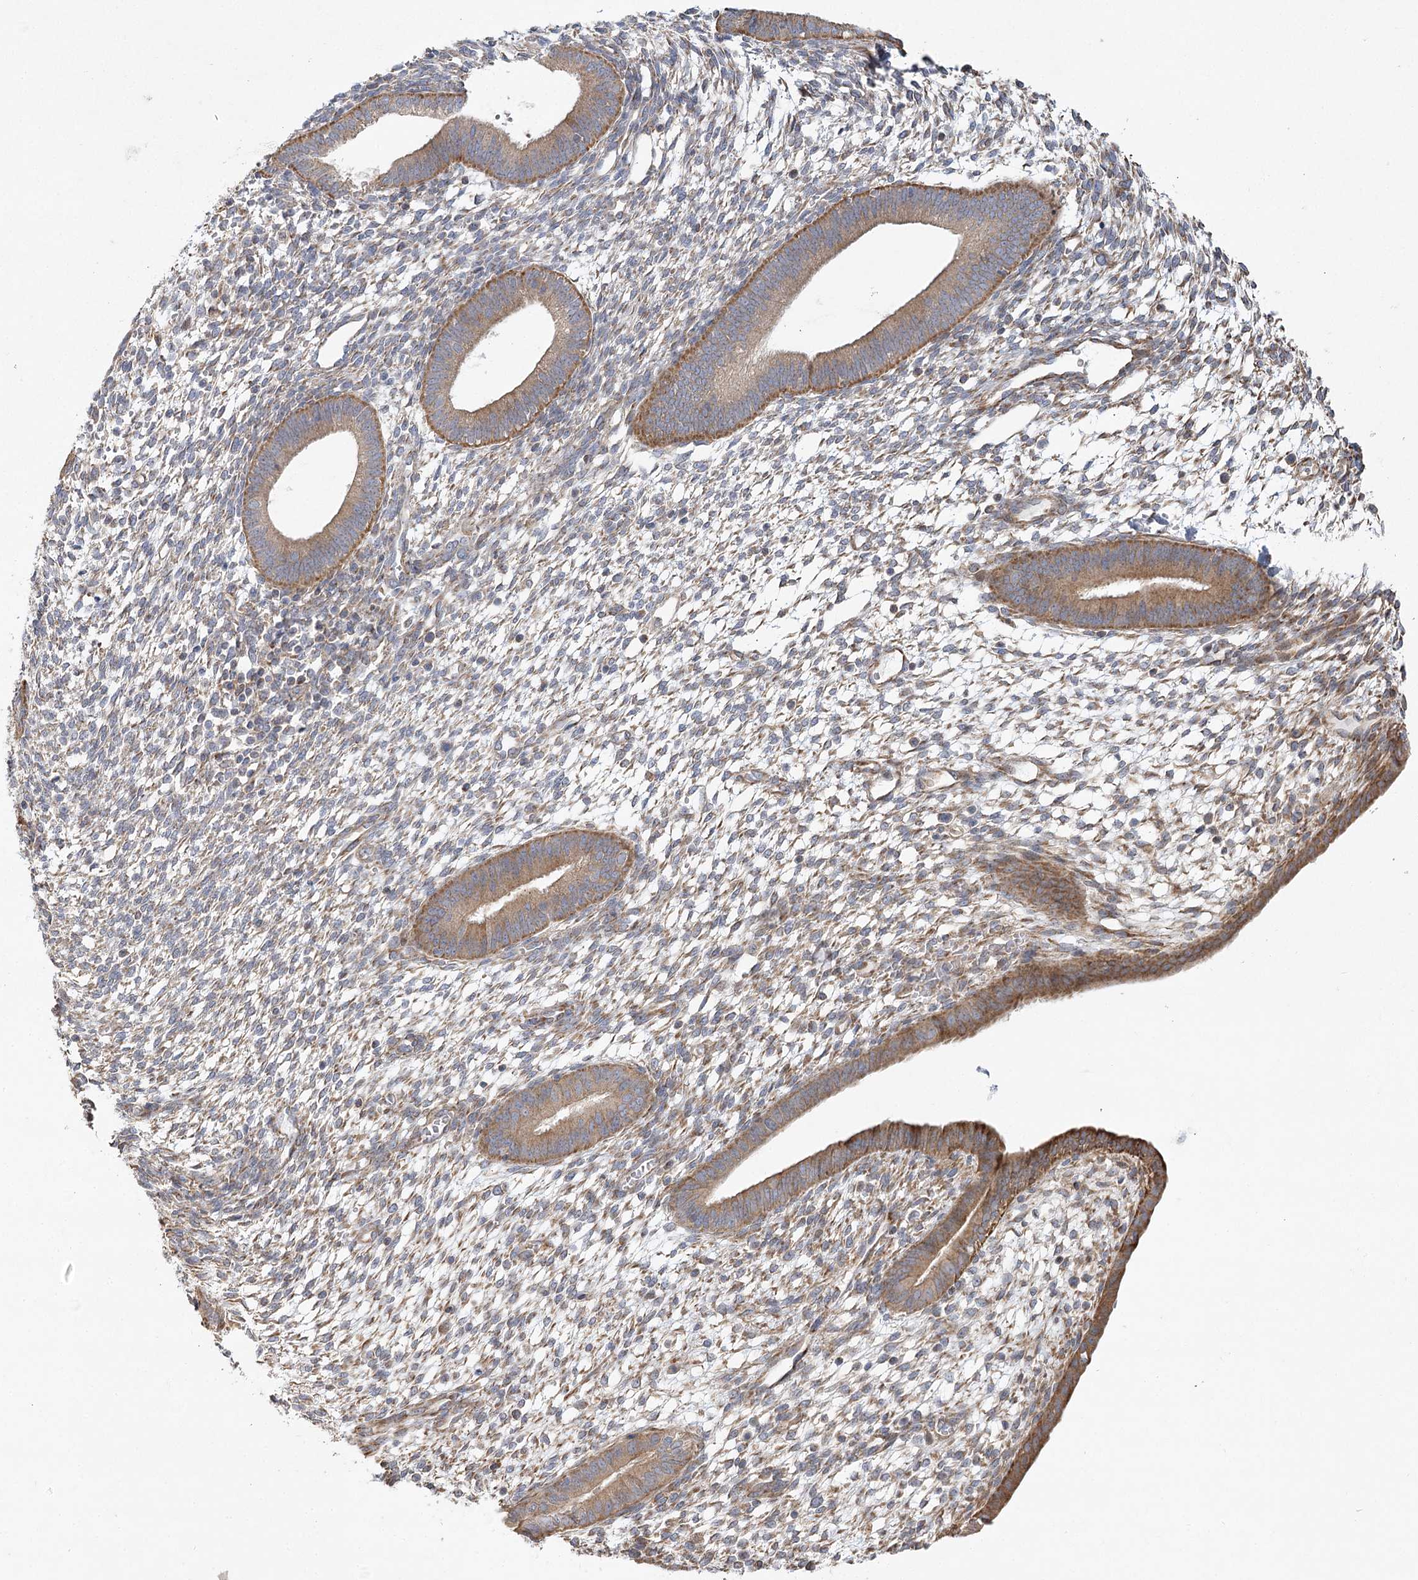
{"staining": {"intensity": "negative", "quantity": "none", "location": "none"}, "tissue": "endometrium", "cell_type": "Cells in endometrial stroma", "image_type": "normal", "snomed": [{"axis": "morphology", "description": "Normal tissue, NOS"}, {"axis": "topography", "description": "Endometrium"}], "caption": "There is no significant positivity in cells in endometrial stroma of endometrium. (Stains: DAB IHC with hematoxylin counter stain, Microscopy: brightfield microscopy at high magnification).", "gene": "ZFYVE16", "patient": {"sex": "female", "age": 46}}